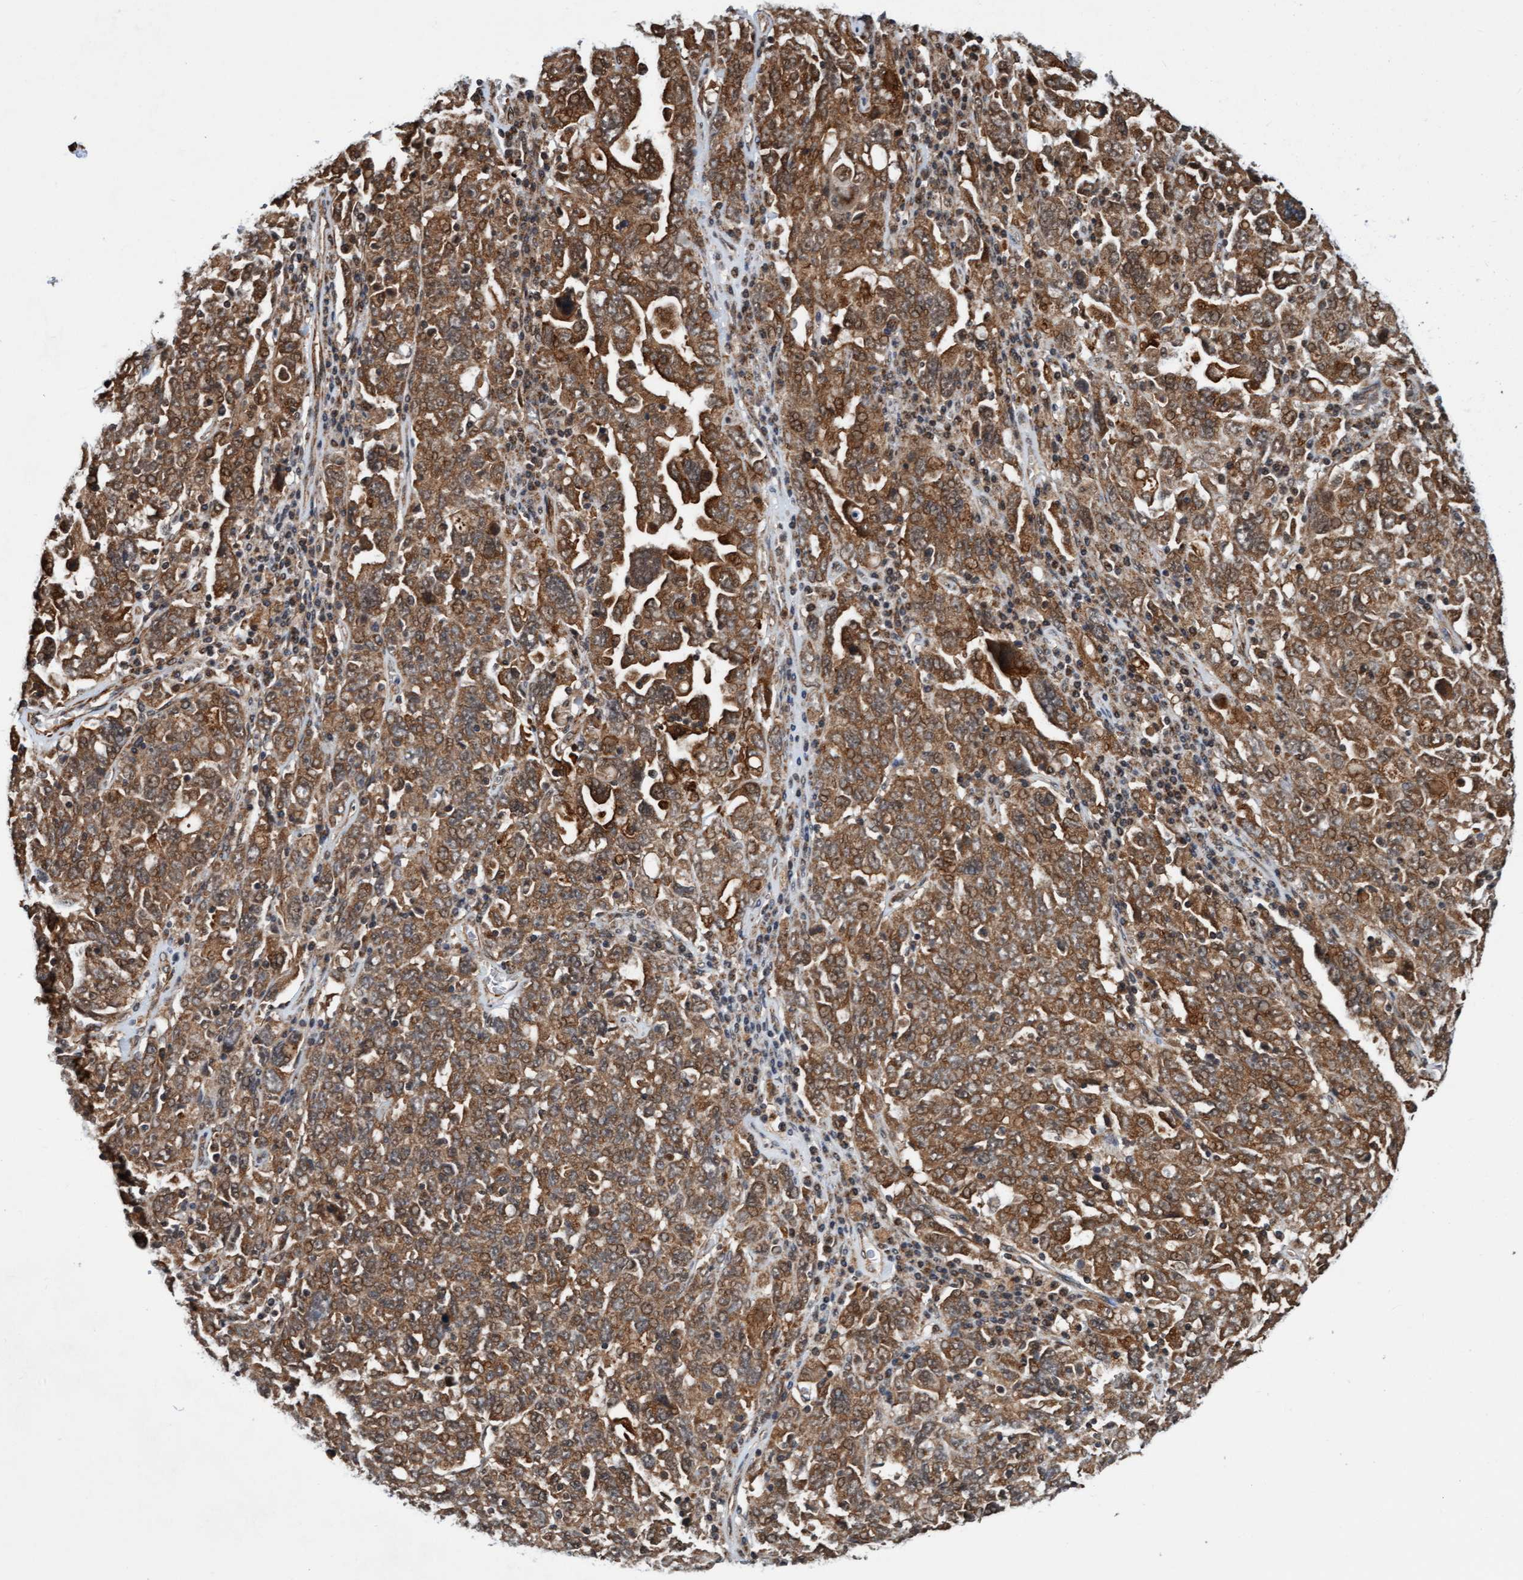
{"staining": {"intensity": "moderate", "quantity": ">75%", "location": "cytoplasmic/membranous,nuclear"}, "tissue": "ovarian cancer", "cell_type": "Tumor cells", "image_type": "cancer", "snomed": [{"axis": "morphology", "description": "Carcinoma, endometroid"}, {"axis": "topography", "description": "Ovary"}], "caption": "Immunohistochemical staining of endometroid carcinoma (ovarian) demonstrates medium levels of moderate cytoplasmic/membranous and nuclear protein positivity in about >75% of tumor cells. Nuclei are stained in blue.", "gene": "STXBP4", "patient": {"sex": "female", "age": 62}}